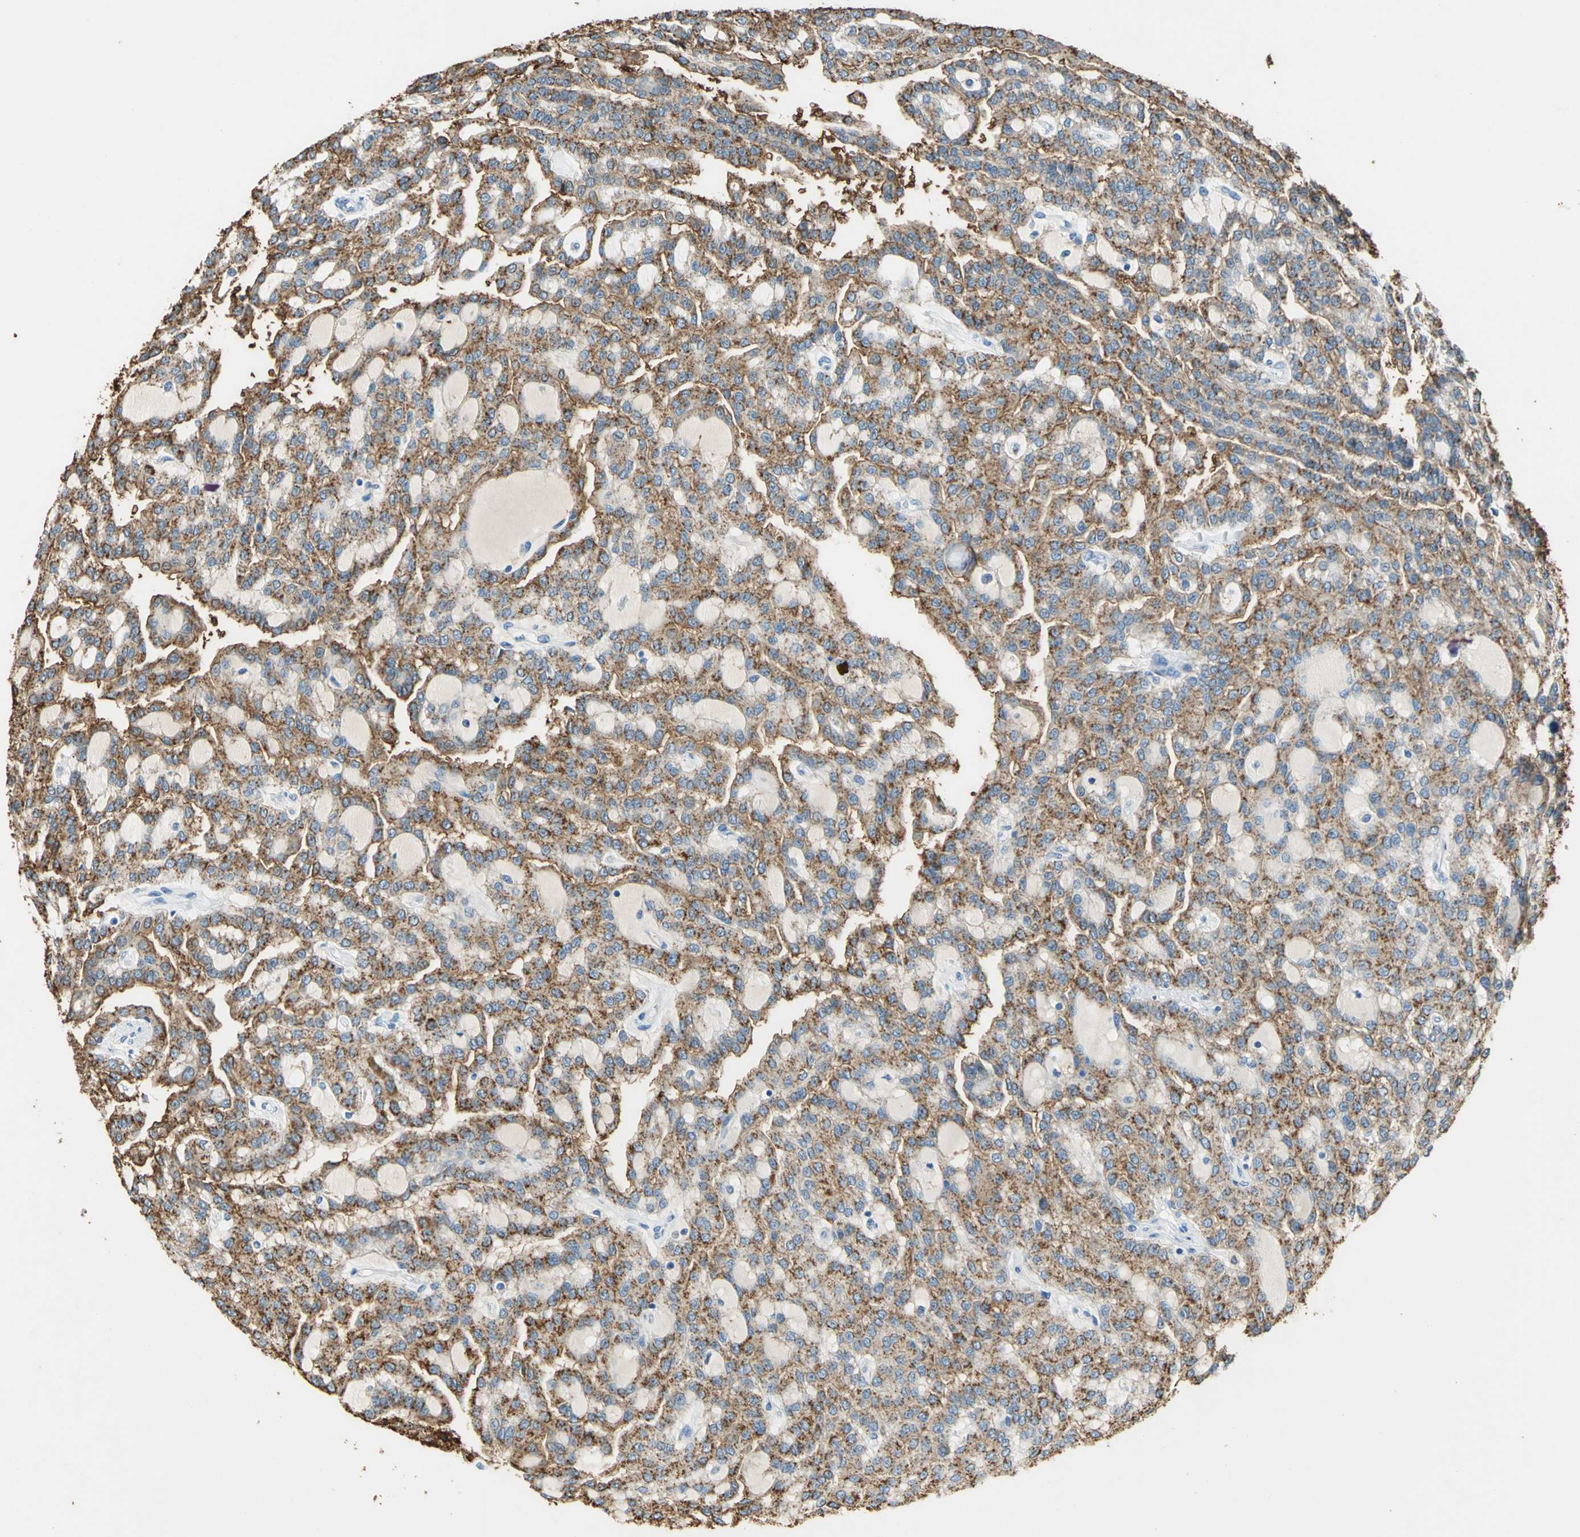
{"staining": {"intensity": "moderate", "quantity": ">75%", "location": "cytoplasmic/membranous"}, "tissue": "renal cancer", "cell_type": "Tumor cells", "image_type": "cancer", "snomed": [{"axis": "morphology", "description": "Adenocarcinoma, NOS"}, {"axis": "topography", "description": "Kidney"}], "caption": "Brown immunohistochemical staining in renal adenocarcinoma demonstrates moderate cytoplasmic/membranous staining in approximately >75% of tumor cells.", "gene": "ANXA4", "patient": {"sex": "male", "age": 63}}